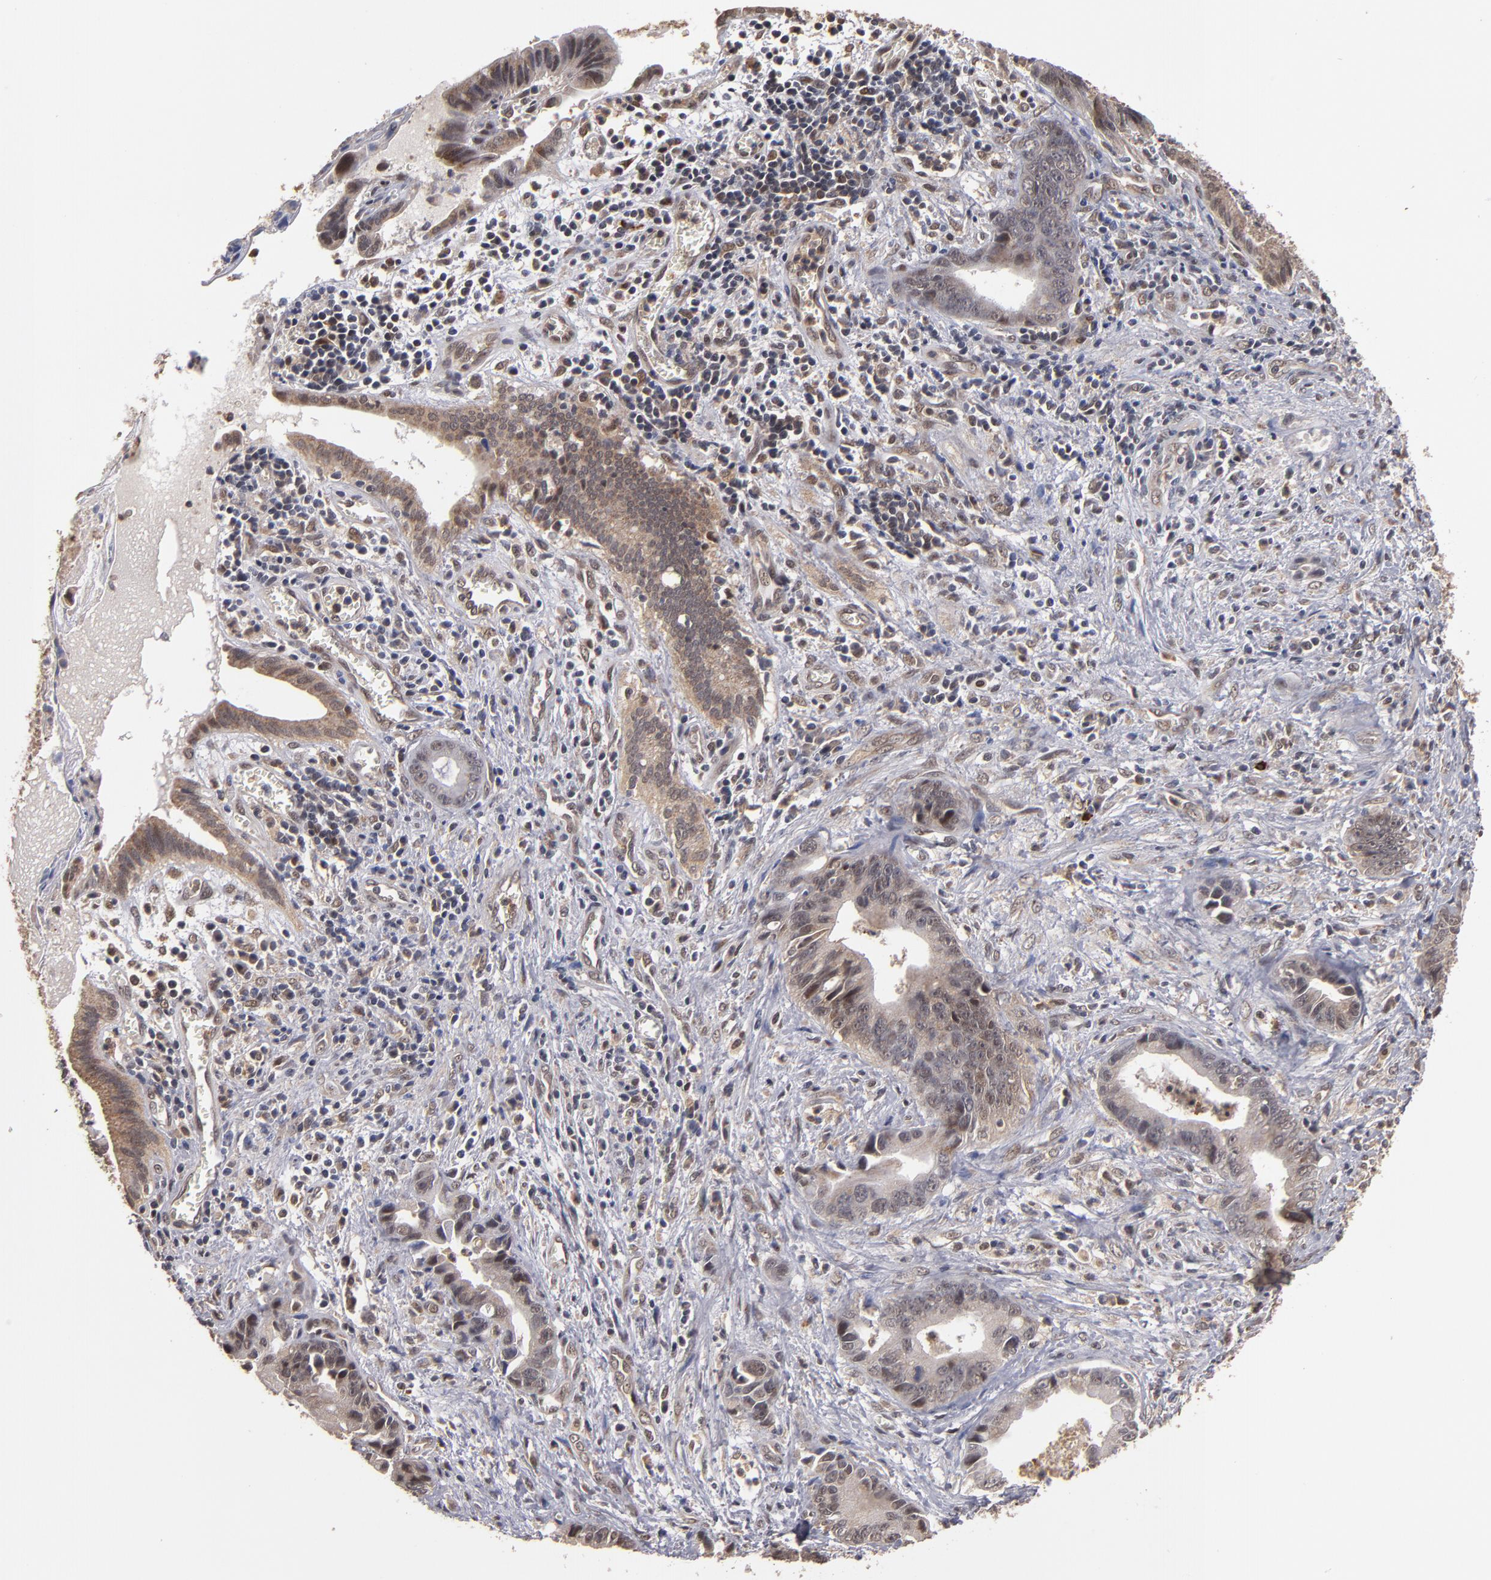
{"staining": {"intensity": "weak", "quantity": ">75%", "location": "cytoplasmic/membranous"}, "tissue": "liver cancer", "cell_type": "Tumor cells", "image_type": "cancer", "snomed": [{"axis": "morphology", "description": "Cholangiocarcinoma"}, {"axis": "topography", "description": "Liver"}], "caption": "High-power microscopy captured an IHC photomicrograph of cholangiocarcinoma (liver), revealing weak cytoplasmic/membranous positivity in approximately >75% of tumor cells. (brown staining indicates protein expression, while blue staining denotes nuclei).", "gene": "CUL5", "patient": {"sex": "female", "age": 55}}